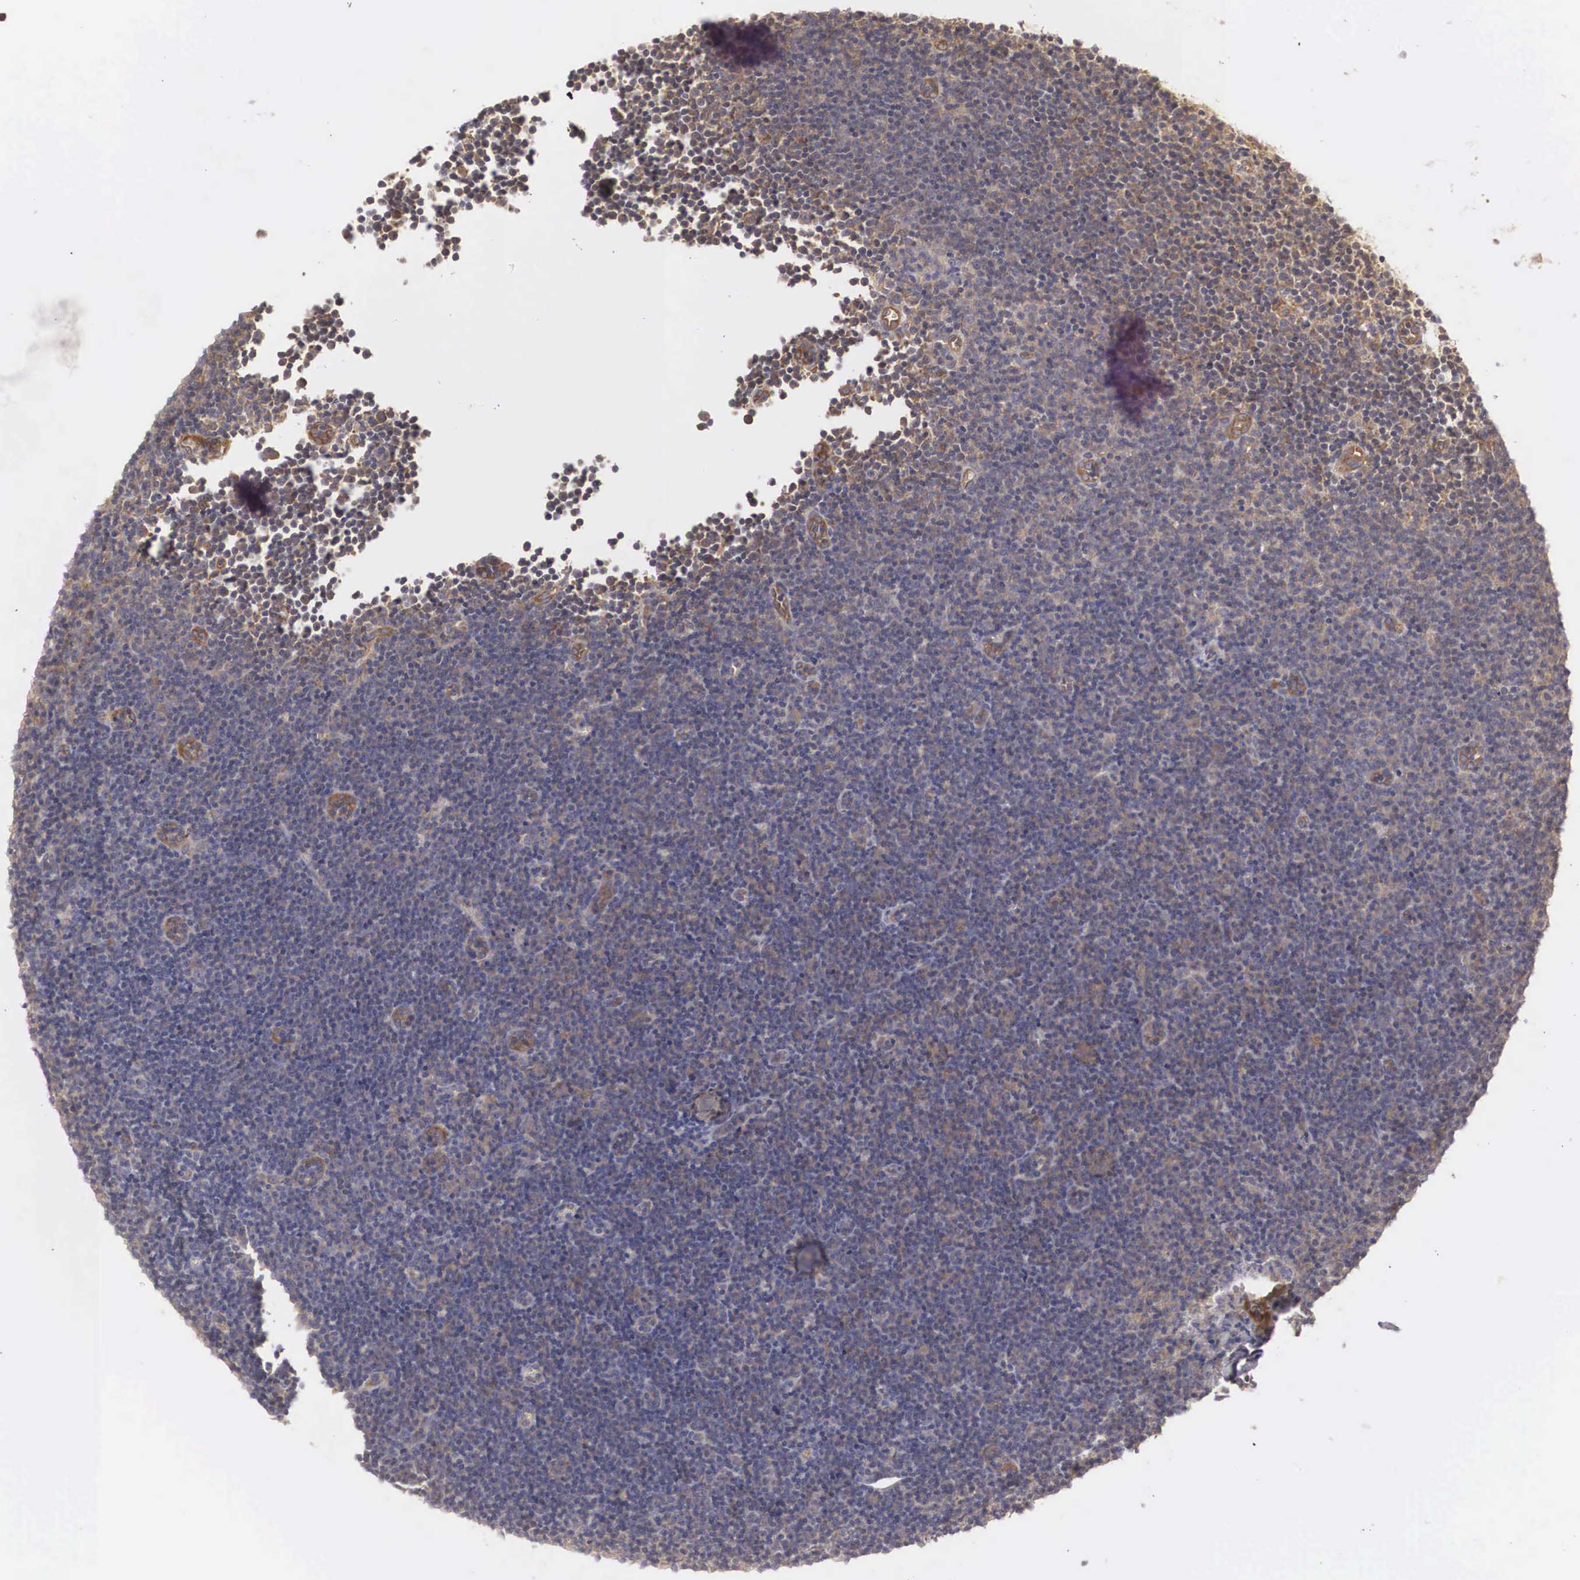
{"staining": {"intensity": "weak", "quantity": "25%-75%", "location": "cytoplasmic/membranous"}, "tissue": "lymphoma", "cell_type": "Tumor cells", "image_type": "cancer", "snomed": [{"axis": "morphology", "description": "Malignant lymphoma, non-Hodgkin's type, Low grade"}, {"axis": "topography", "description": "Lymph node"}], "caption": "Immunohistochemical staining of human lymphoma displays low levels of weak cytoplasmic/membranous protein positivity in about 25%-75% of tumor cells.", "gene": "ARMCX4", "patient": {"sex": "male", "age": 57}}